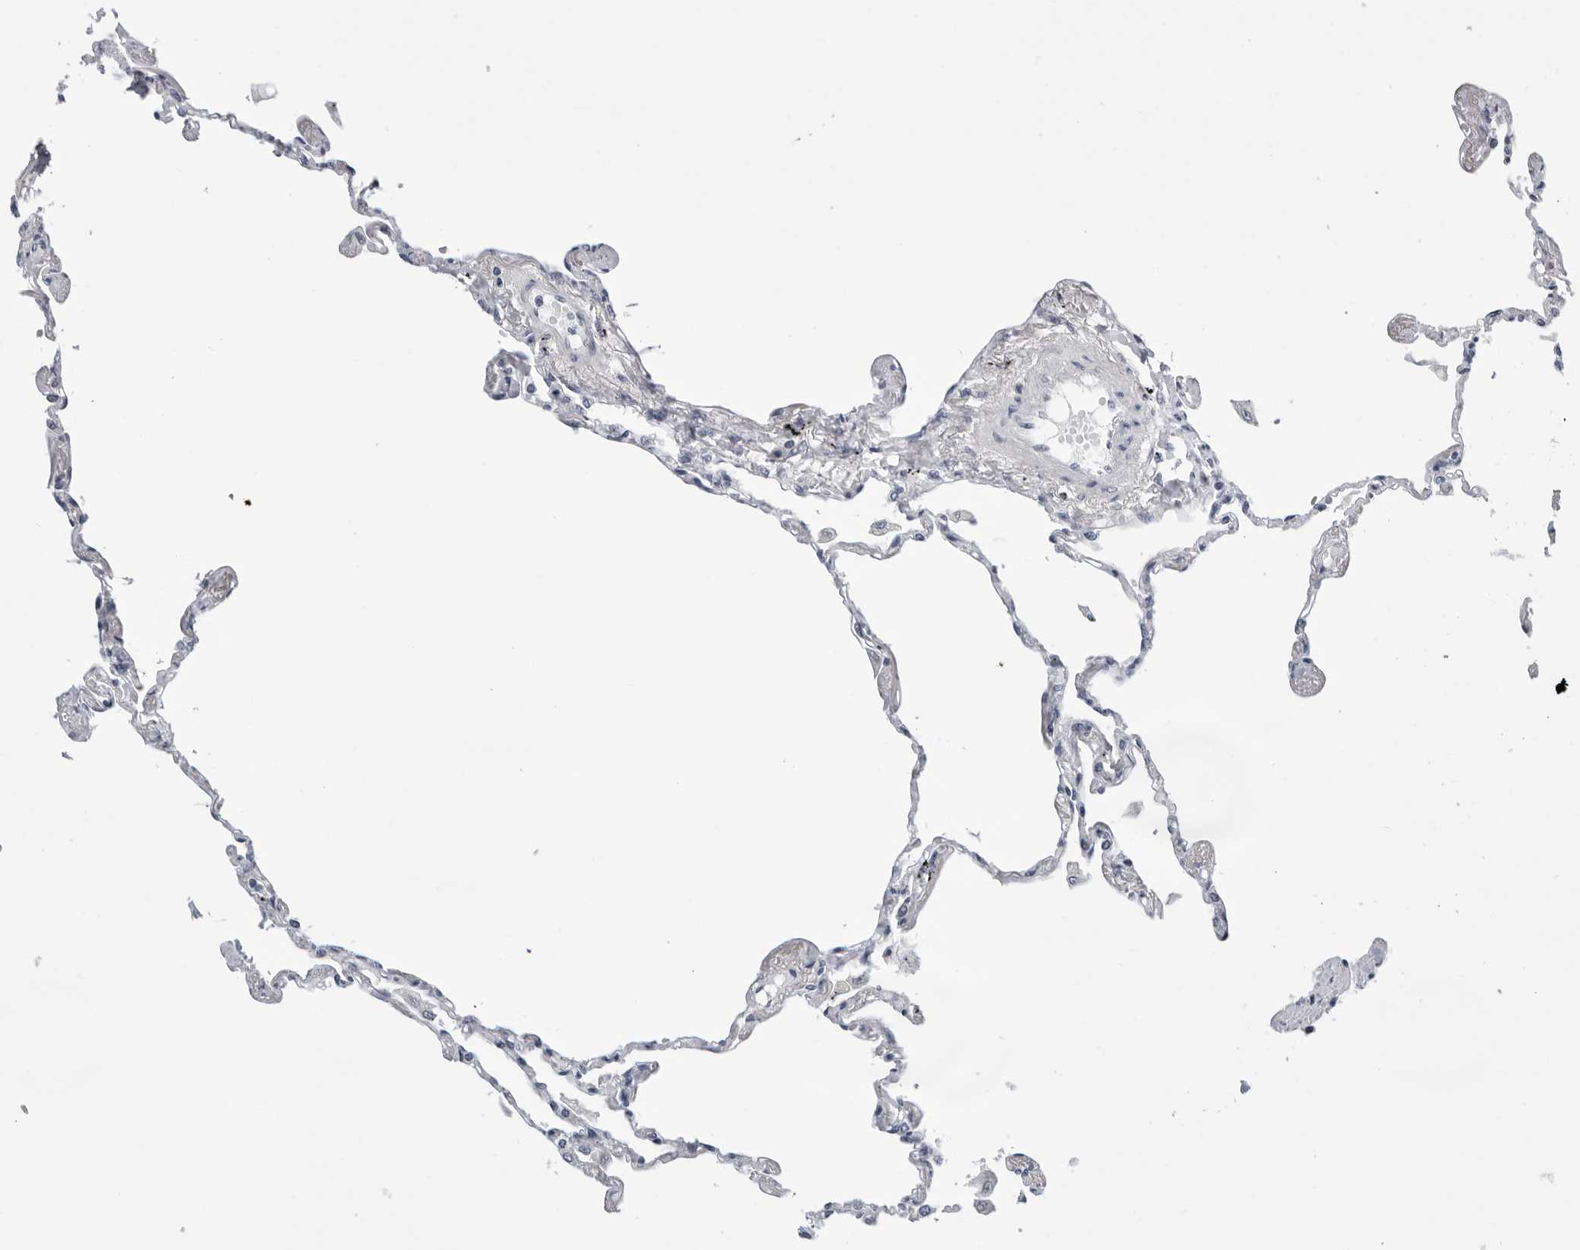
{"staining": {"intensity": "negative", "quantity": "none", "location": "none"}, "tissue": "lung", "cell_type": "Alveolar cells", "image_type": "normal", "snomed": [{"axis": "morphology", "description": "Normal tissue, NOS"}, {"axis": "topography", "description": "Lung"}], "caption": "A histopathology image of lung stained for a protein reveals no brown staining in alveolar cells. (DAB (3,3'-diaminobenzidine) IHC with hematoxylin counter stain).", "gene": "ZNF502", "patient": {"sex": "female", "age": 67}}